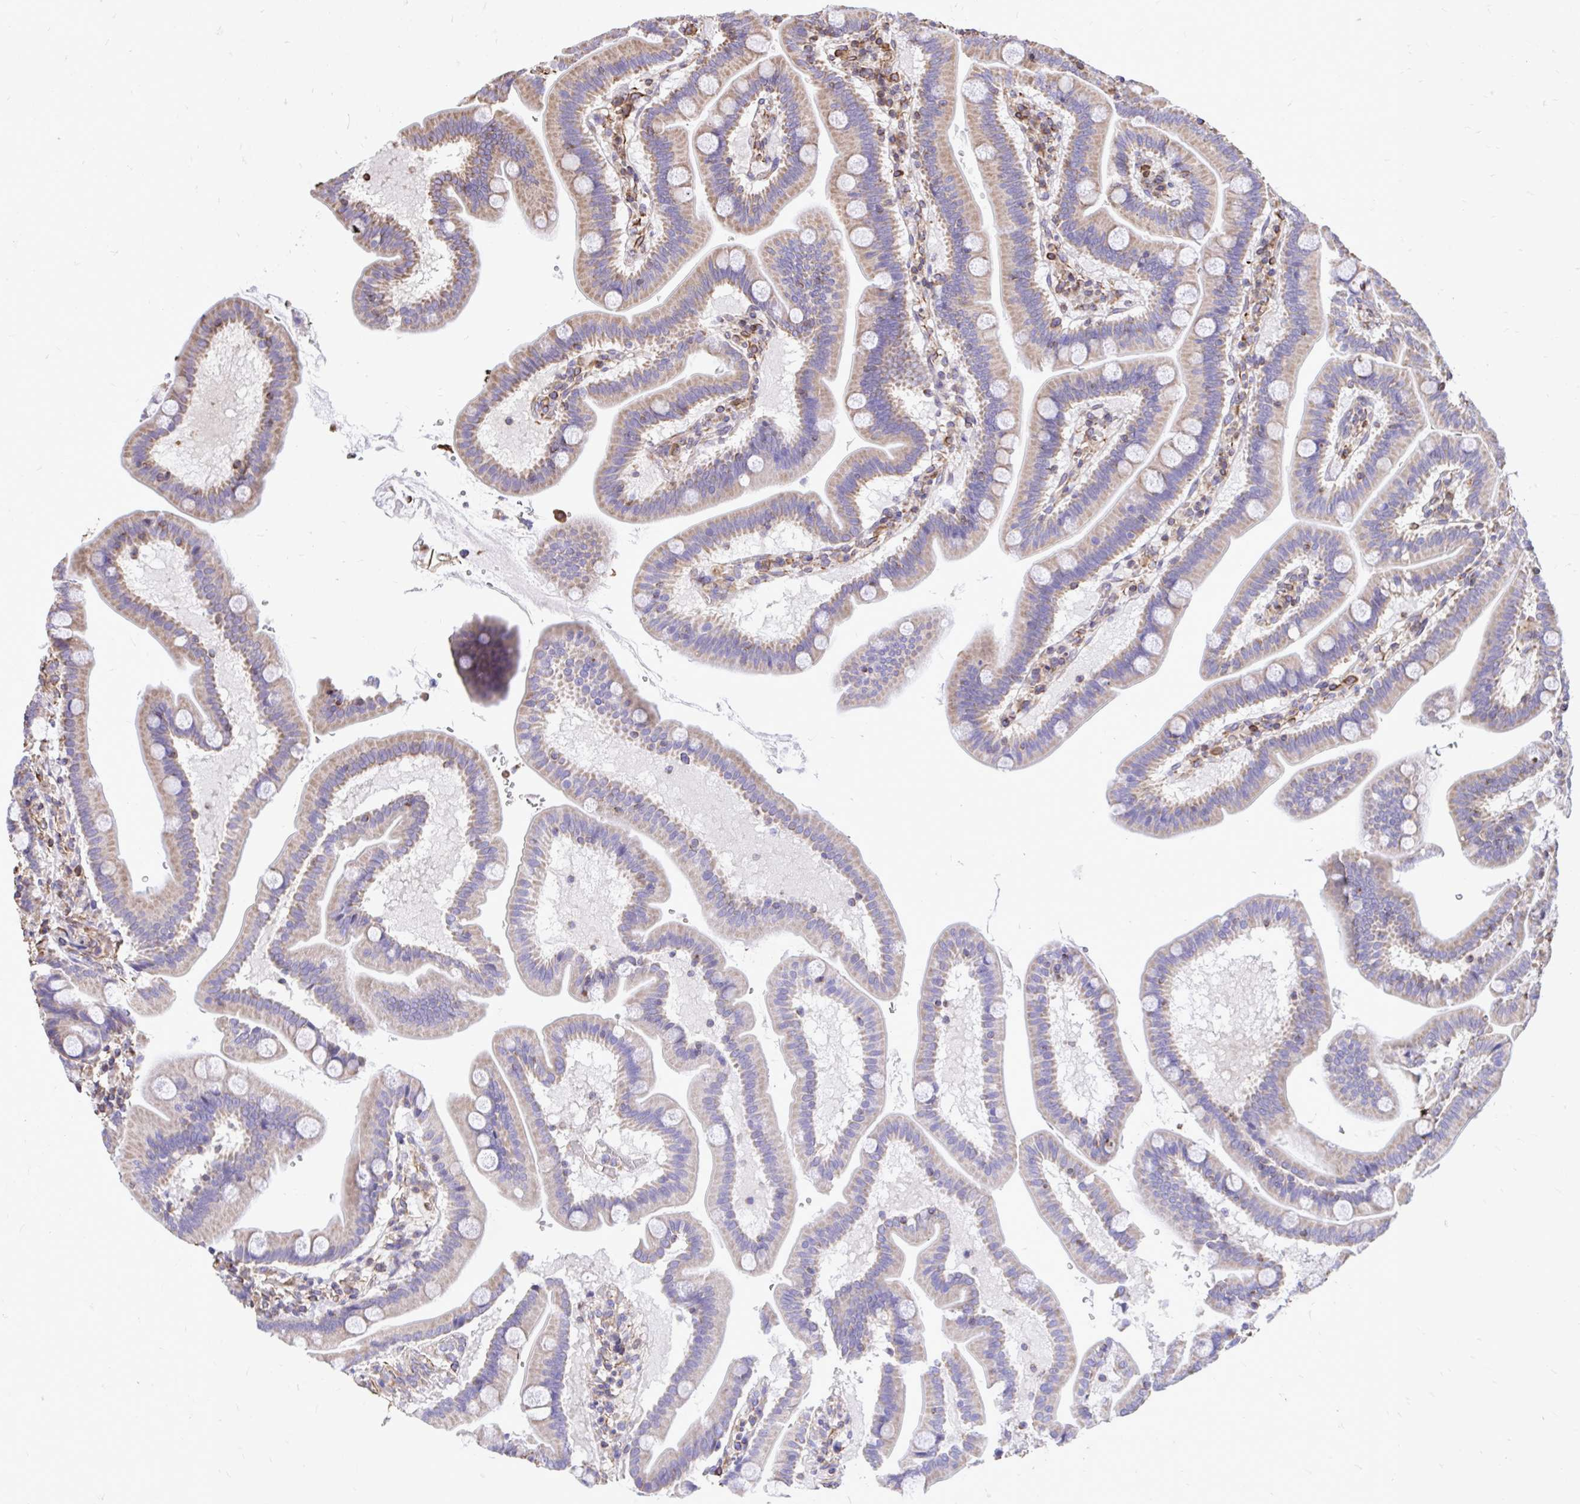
{"staining": {"intensity": "weak", "quantity": ">75%", "location": "cytoplasmic/membranous"}, "tissue": "duodenum", "cell_type": "Glandular cells", "image_type": "normal", "snomed": [{"axis": "morphology", "description": "Normal tissue, NOS"}, {"axis": "topography", "description": "Duodenum"}], "caption": "This photomicrograph exhibits immunohistochemistry staining of unremarkable human duodenum, with low weak cytoplasmic/membranous expression in about >75% of glandular cells.", "gene": "RNF103", "patient": {"sex": "male", "age": 59}}